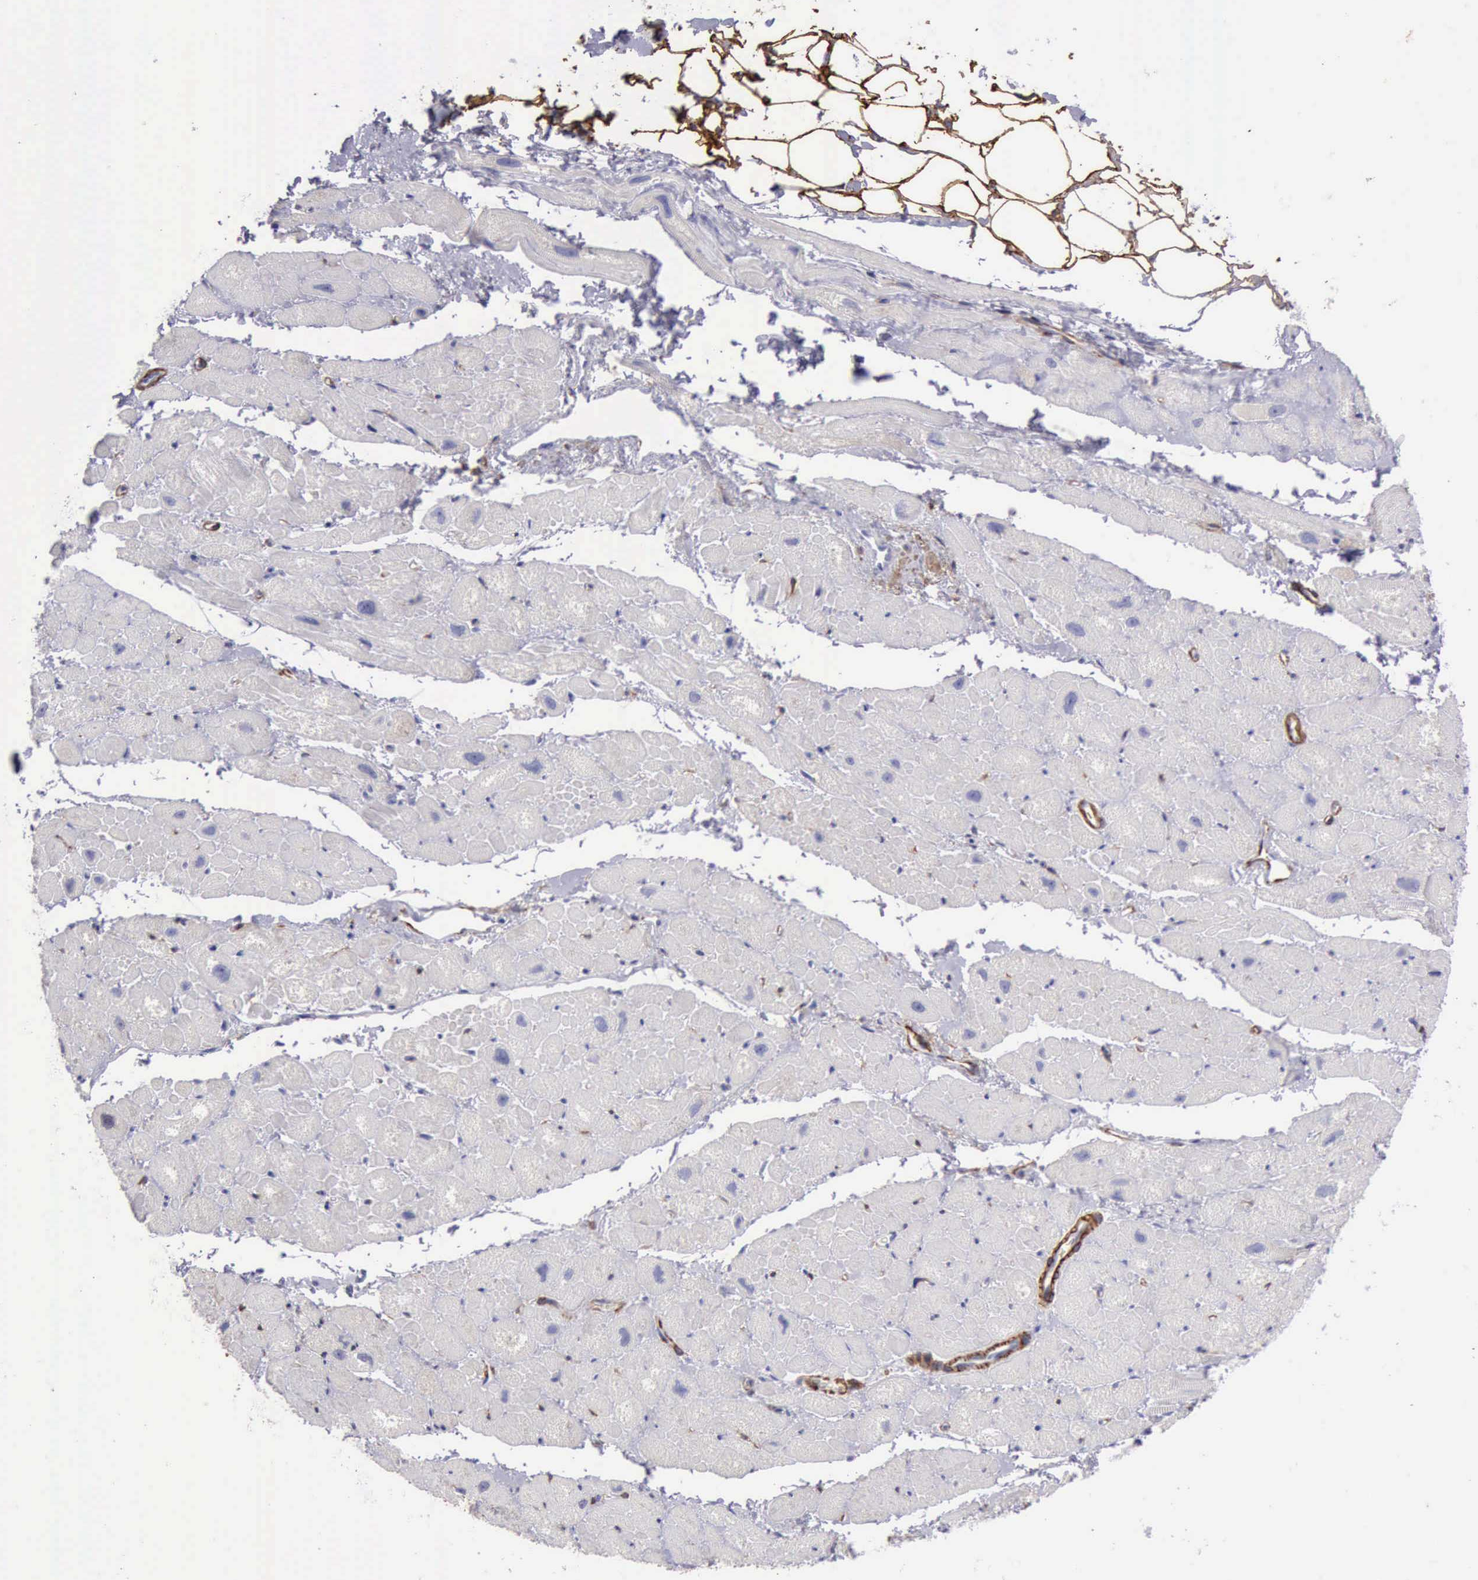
{"staining": {"intensity": "negative", "quantity": "none", "location": "none"}, "tissue": "heart muscle", "cell_type": "Cardiomyocytes", "image_type": "normal", "snomed": [{"axis": "morphology", "description": "Normal tissue, NOS"}, {"axis": "topography", "description": "Heart"}], "caption": "This is a photomicrograph of immunohistochemistry staining of benign heart muscle, which shows no positivity in cardiomyocytes.", "gene": "AOC3", "patient": {"sex": "male", "age": 49}}